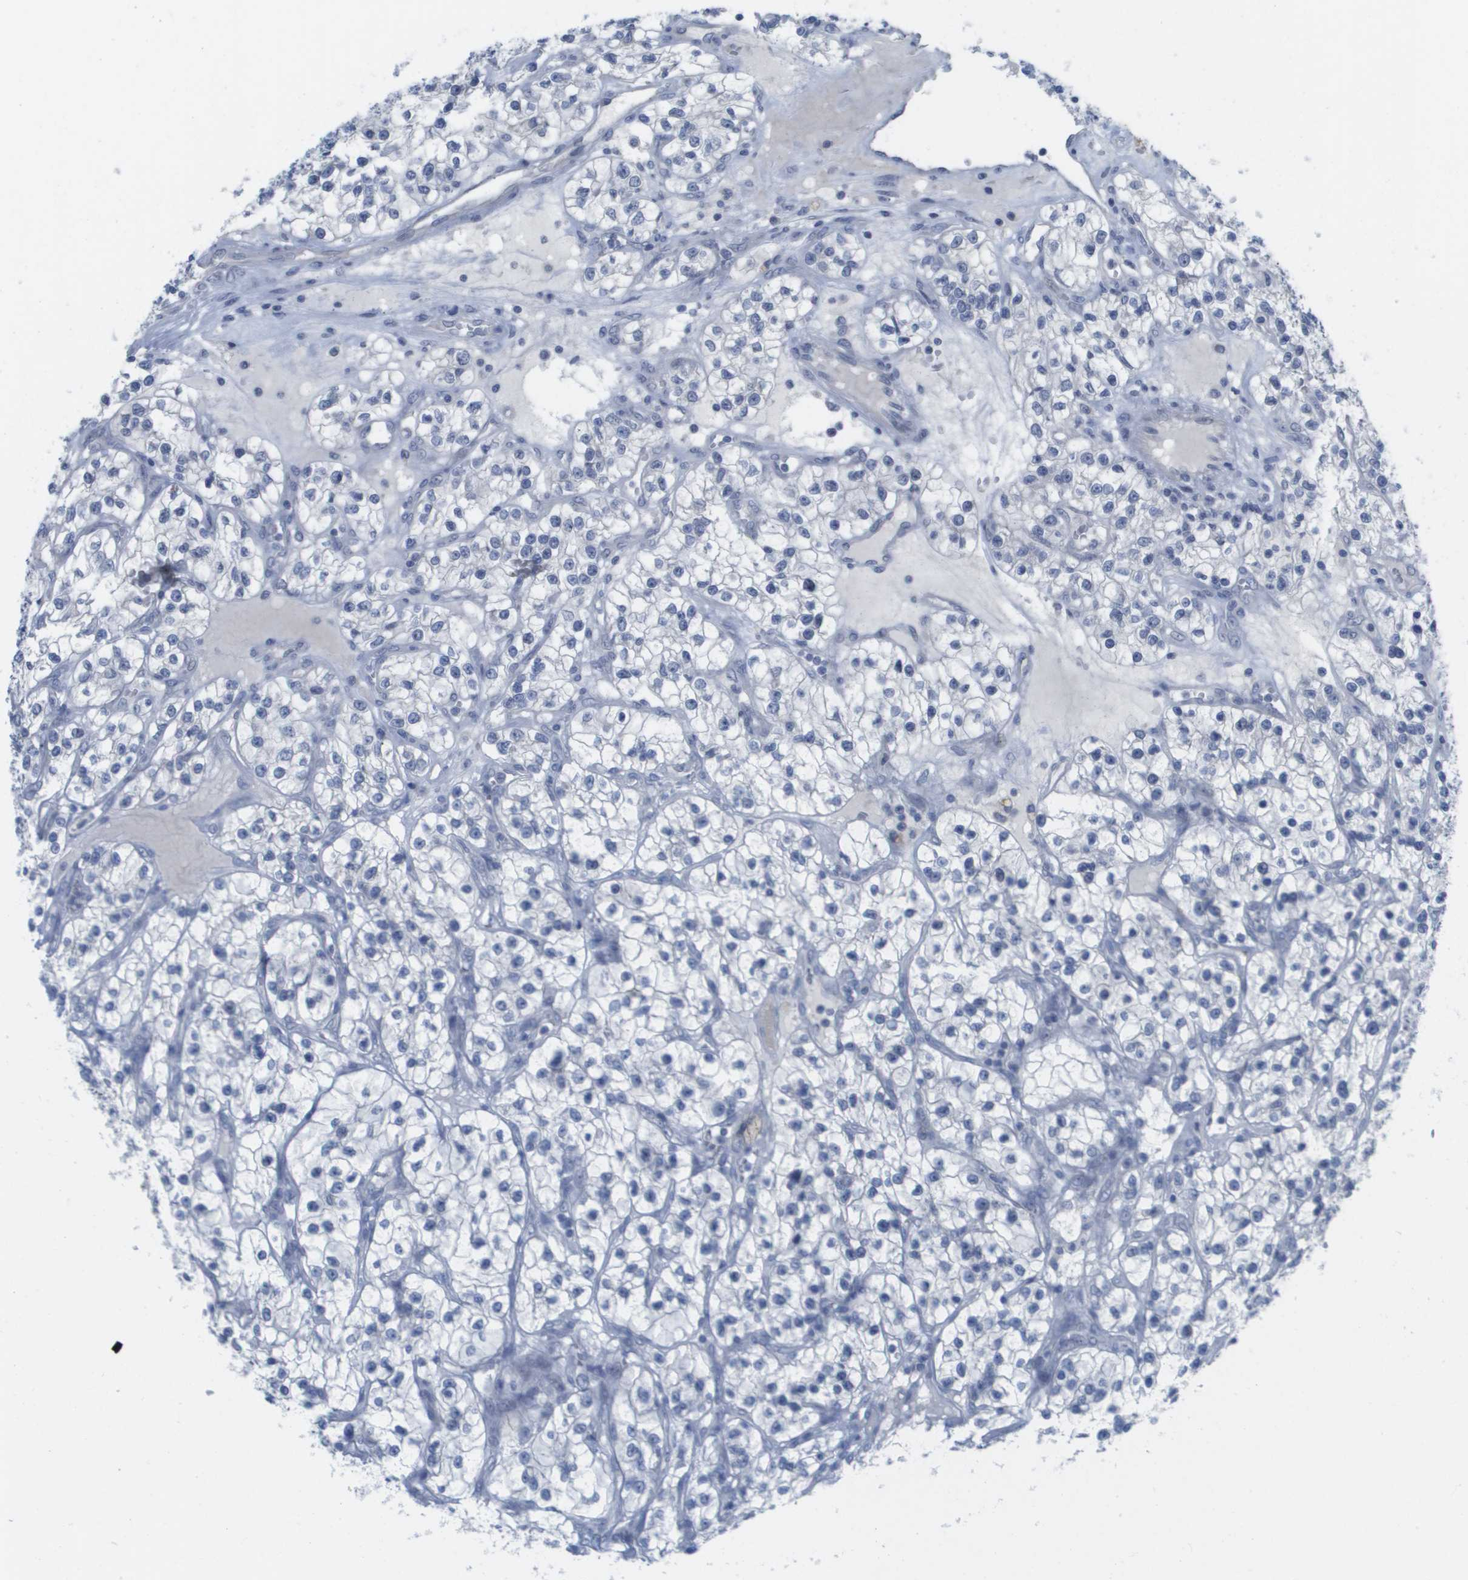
{"staining": {"intensity": "negative", "quantity": "none", "location": "none"}, "tissue": "renal cancer", "cell_type": "Tumor cells", "image_type": "cancer", "snomed": [{"axis": "morphology", "description": "Adenocarcinoma, NOS"}, {"axis": "topography", "description": "Kidney"}], "caption": "Tumor cells are negative for protein expression in human adenocarcinoma (renal). The staining is performed using DAB (3,3'-diaminobenzidine) brown chromogen with nuclei counter-stained in using hematoxylin.", "gene": "PDE4A", "patient": {"sex": "female", "age": 57}}